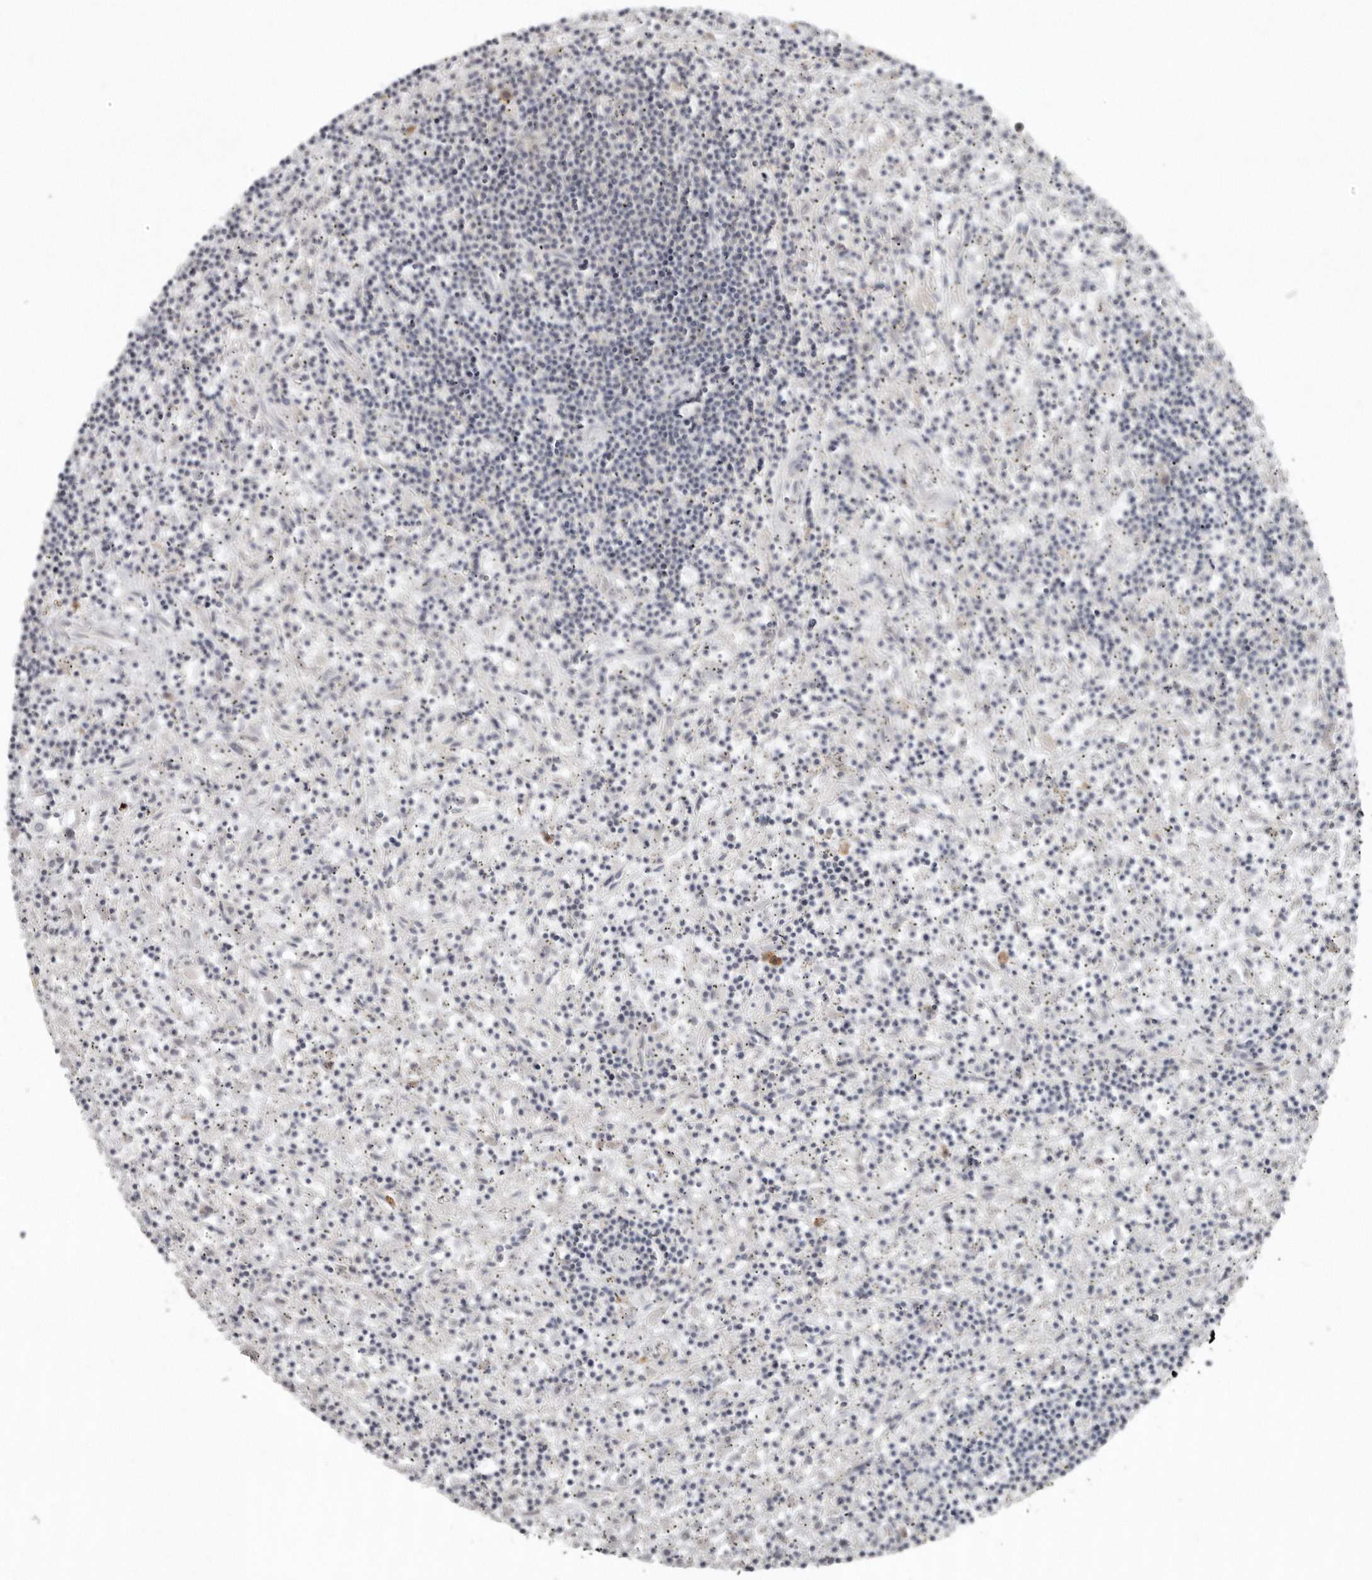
{"staining": {"intensity": "negative", "quantity": "none", "location": "none"}, "tissue": "lymphoma", "cell_type": "Tumor cells", "image_type": "cancer", "snomed": [{"axis": "morphology", "description": "Malignant lymphoma, non-Hodgkin's type, Low grade"}, {"axis": "topography", "description": "Spleen"}], "caption": "A high-resolution photomicrograph shows immunohistochemistry staining of lymphoma, which exhibits no significant positivity in tumor cells.", "gene": "AKNAD1", "patient": {"sex": "male", "age": 76}}